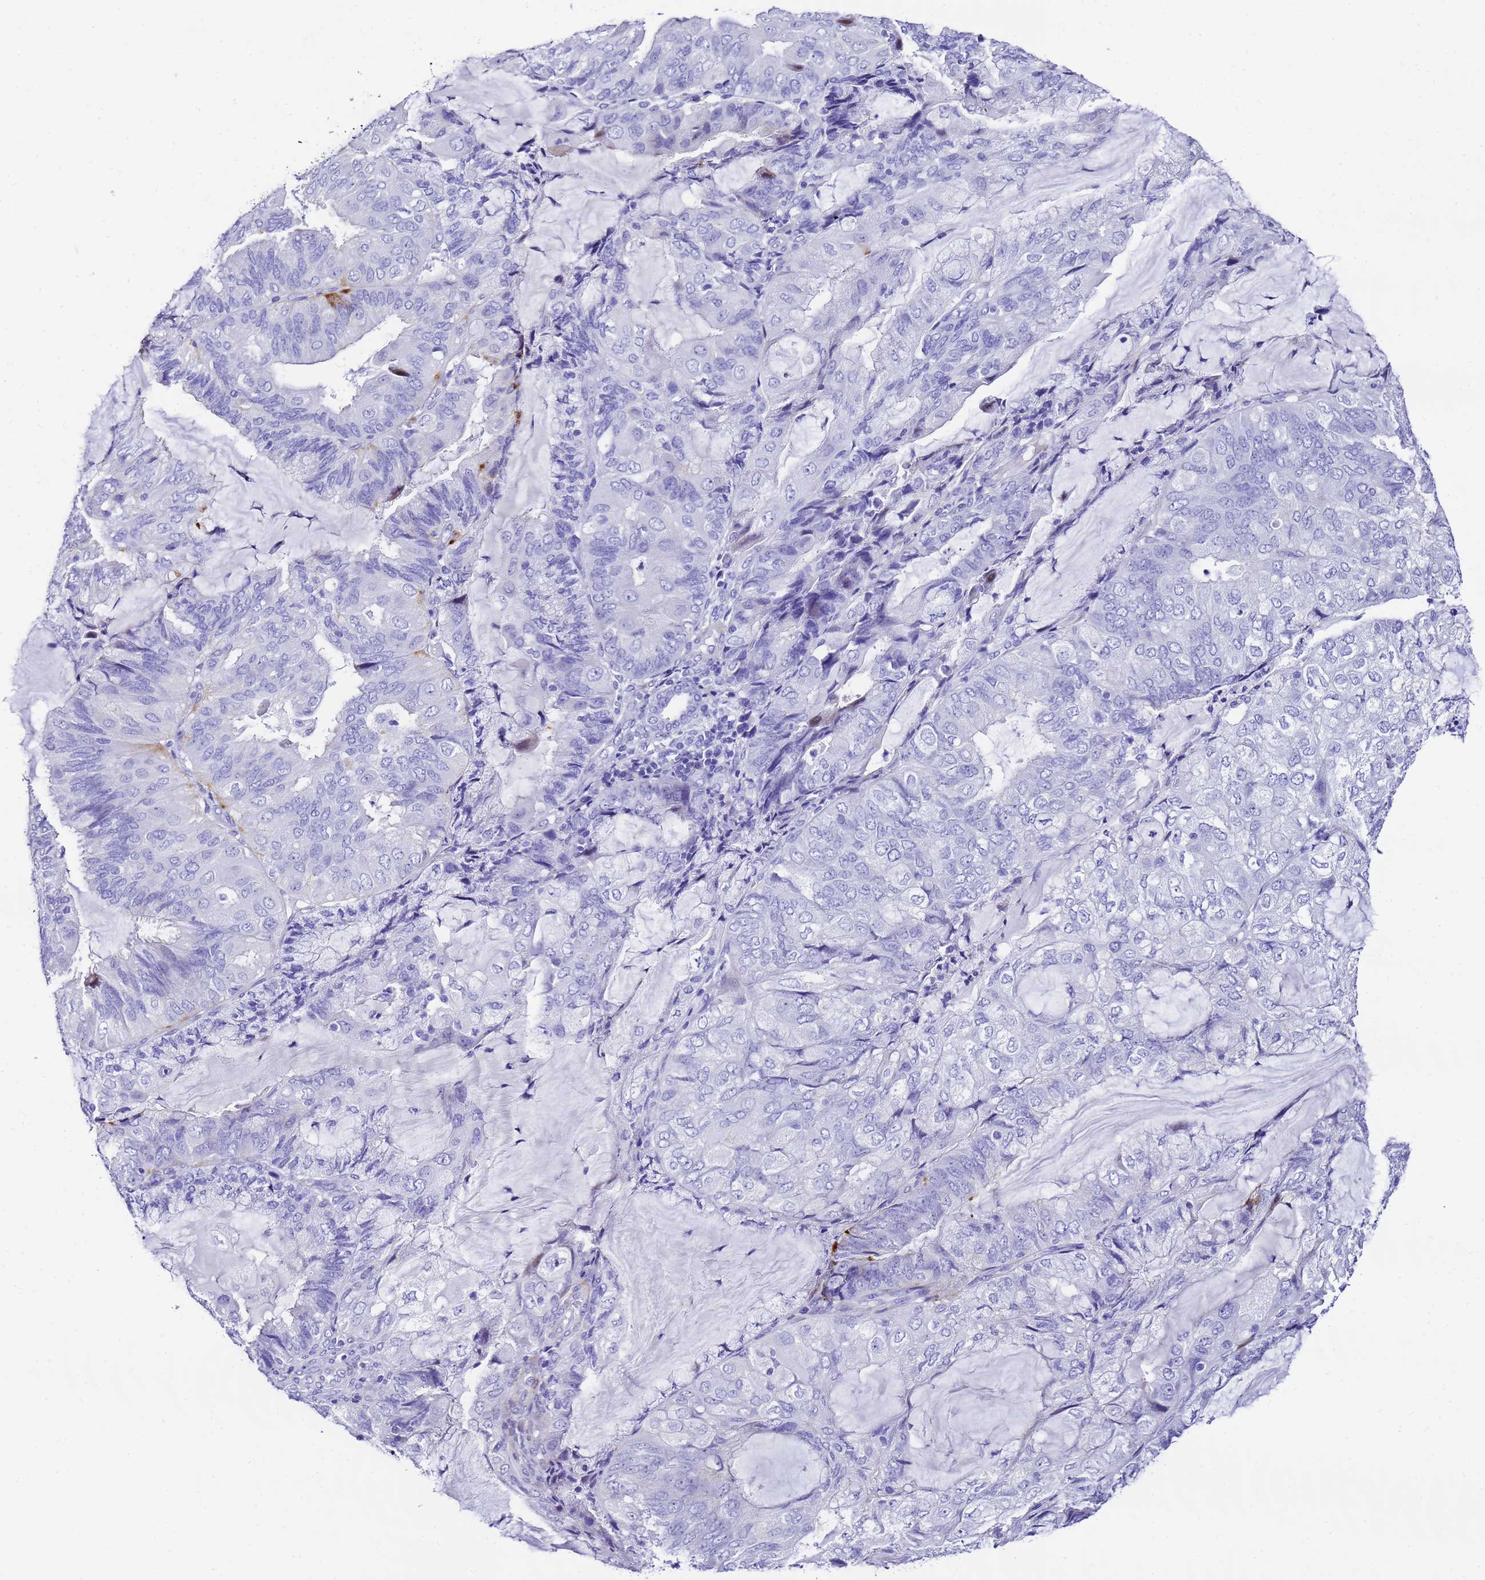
{"staining": {"intensity": "negative", "quantity": "none", "location": "none"}, "tissue": "endometrial cancer", "cell_type": "Tumor cells", "image_type": "cancer", "snomed": [{"axis": "morphology", "description": "Adenocarcinoma, NOS"}, {"axis": "topography", "description": "Endometrium"}], "caption": "Immunohistochemistry of endometrial cancer (adenocarcinoma) displays no staining in tumor cells. Brightfield microscopy of IHC stained with DAB (brown) and hematoxylin (blue), captured at high magnification.", "gene": "UGT2B10", "patient": {"sex": "female", "age": 81}}